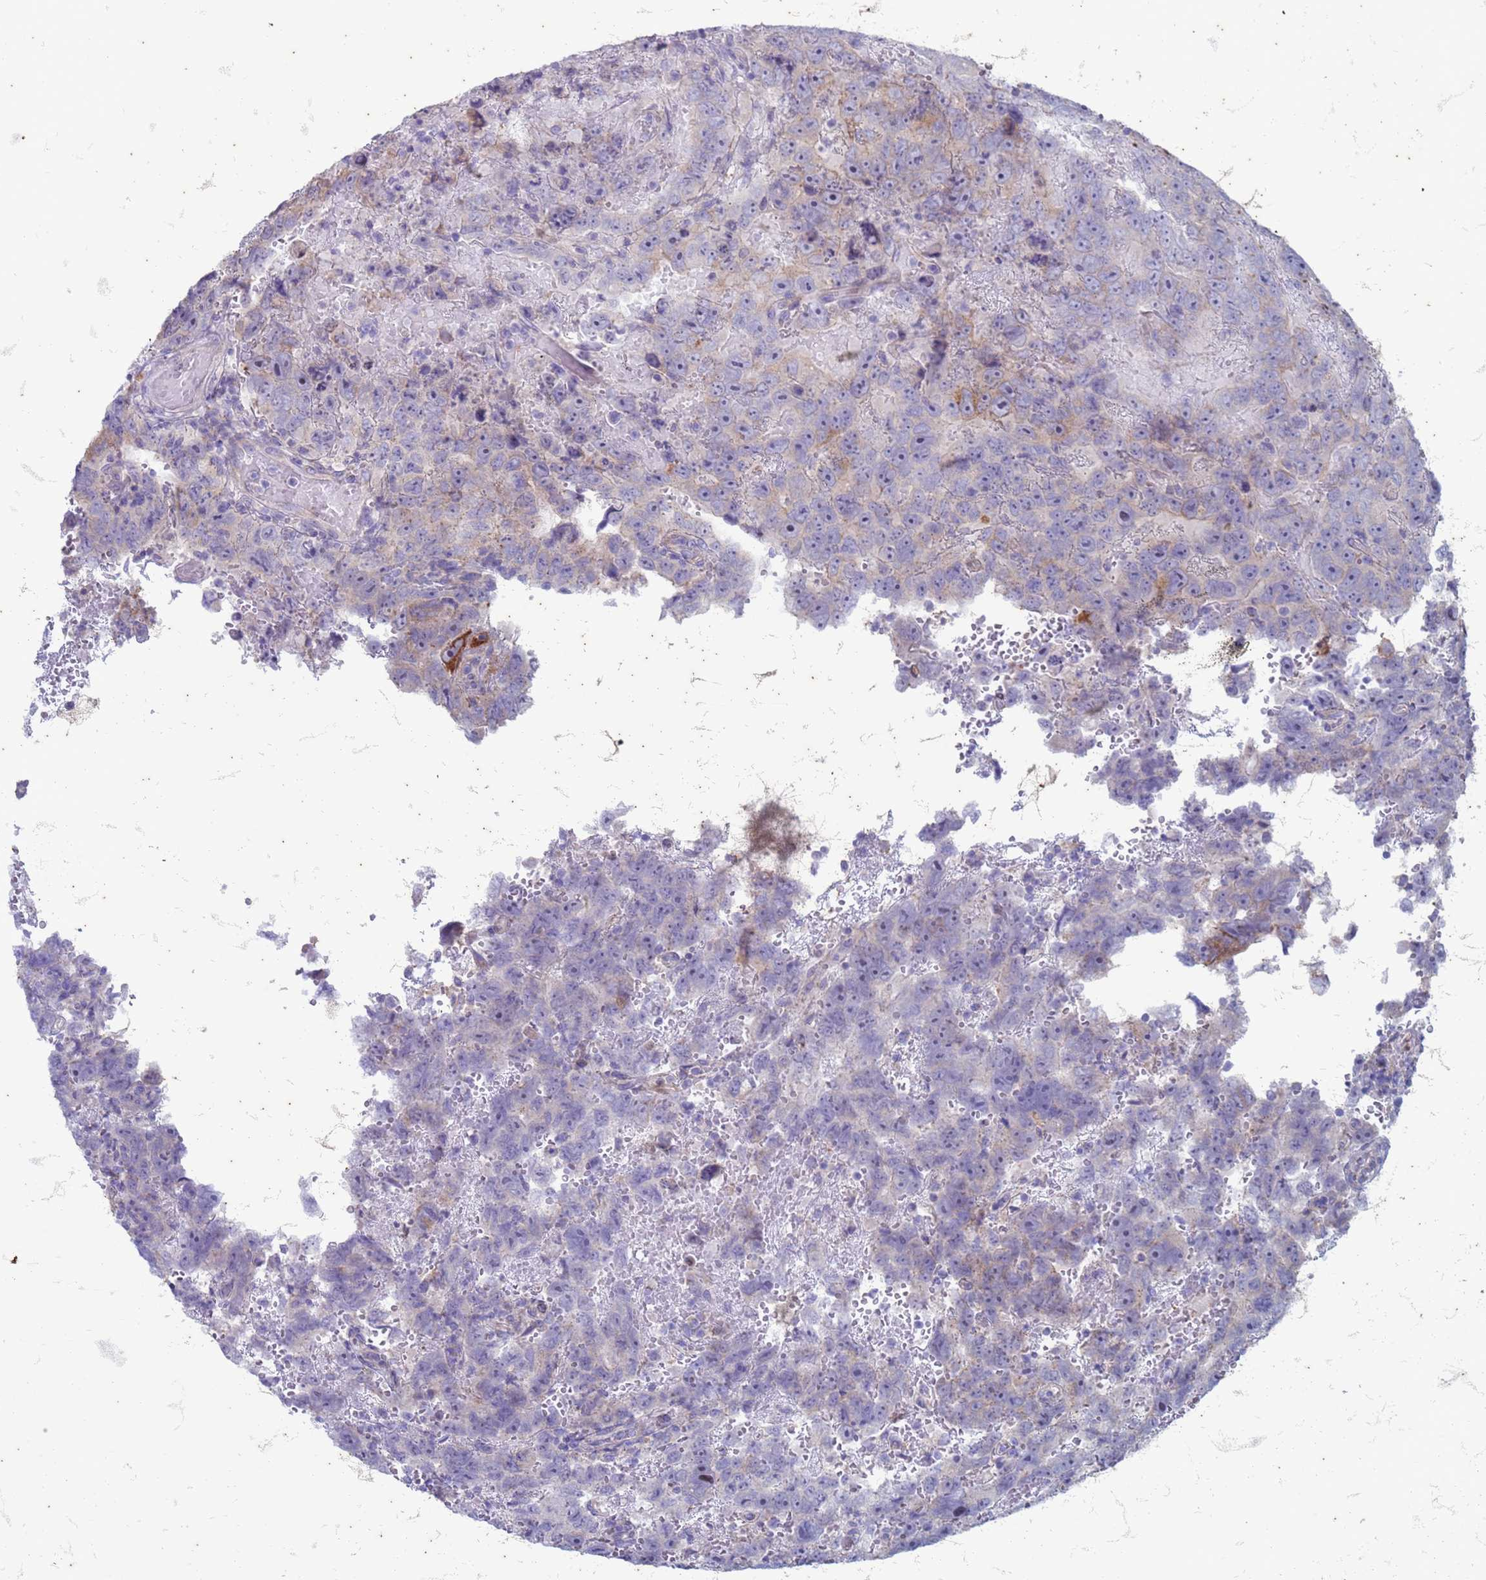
{"staining": {"intensity": "moderate", "quantity": "<25%", "location": "cytoplasmic/membranous"}, "tissue": "testis cancer", "cell_type": "Tumor cells", "image_type": "cancer", "snomed": [{"axis": "morphology", "description": "Carcinoma, Embryonal, NOS"}, {"axis": "topography", "description": "Testis"}], "caption": "Moderate cytoplasmic/membranous staining for a protein is seen in approximately <25% of tumor cells of testis cancer (embryonal carcinoma) using IHC.", "gene": "SUCO", "patient": {"sex": "male", "age": 45}}